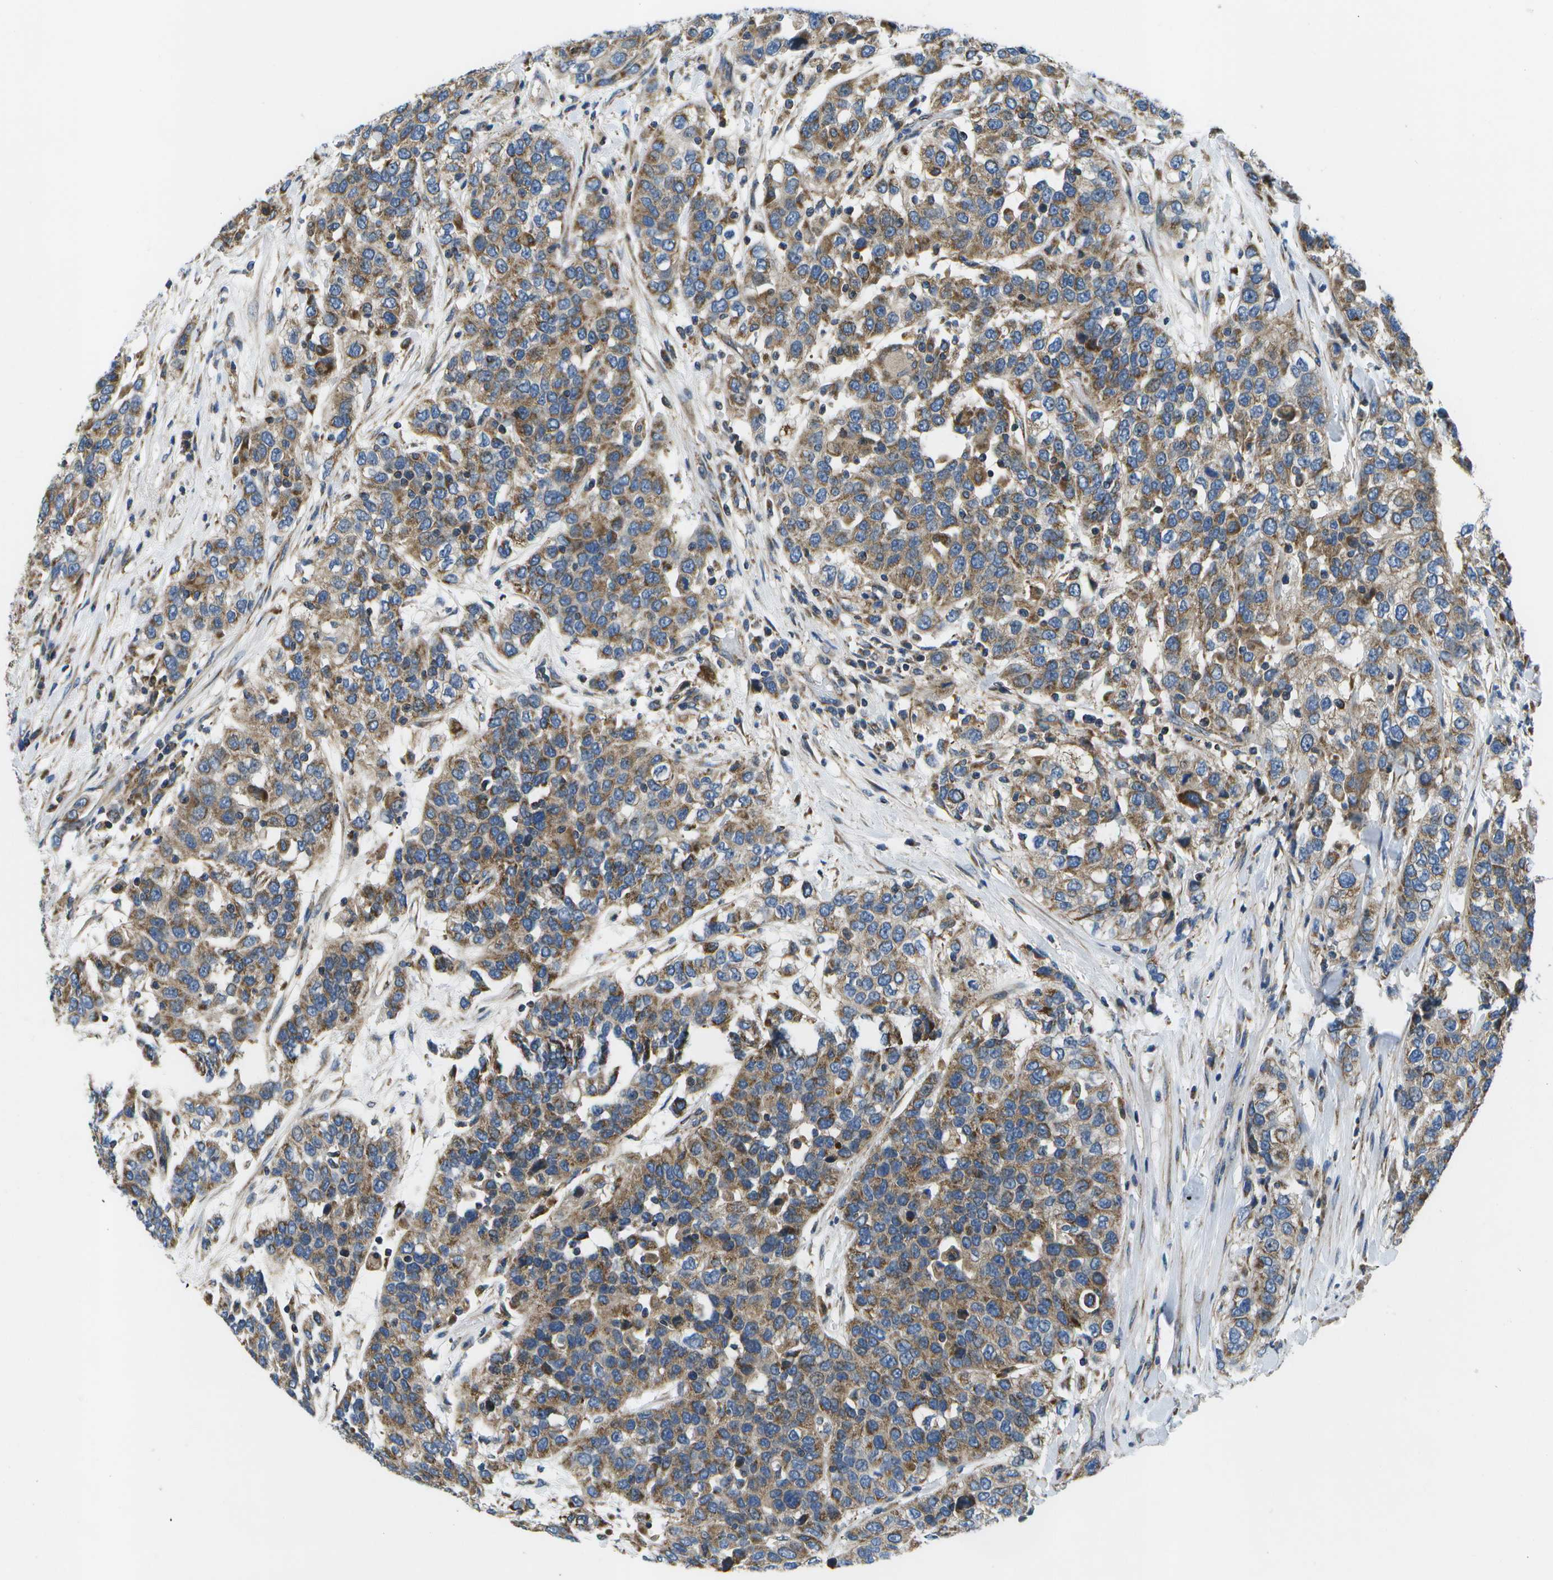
{"staining": {"intensity": "moderate", "quantity": ">75%", "location": "cytoplasmic/membranous"}, "tissue": "urothelial cancer", "cell_type": "Tumor cells", "image_type": "cancer", "snomed": [{"axis": "morphology", "description": "Urothelial carcinoma, High grade"}, {"axis": "topography", "description": "Urinary bladder"}], "caption": "This histopathology image shows immunohistochemistry (IHC) staining of urothelial cancer, with medium moderate cytoplasmic/membranous expression in approximately >75% of tumor cells.", "gene": "MVK", "patient": {"sex": "female", "age": 80}}